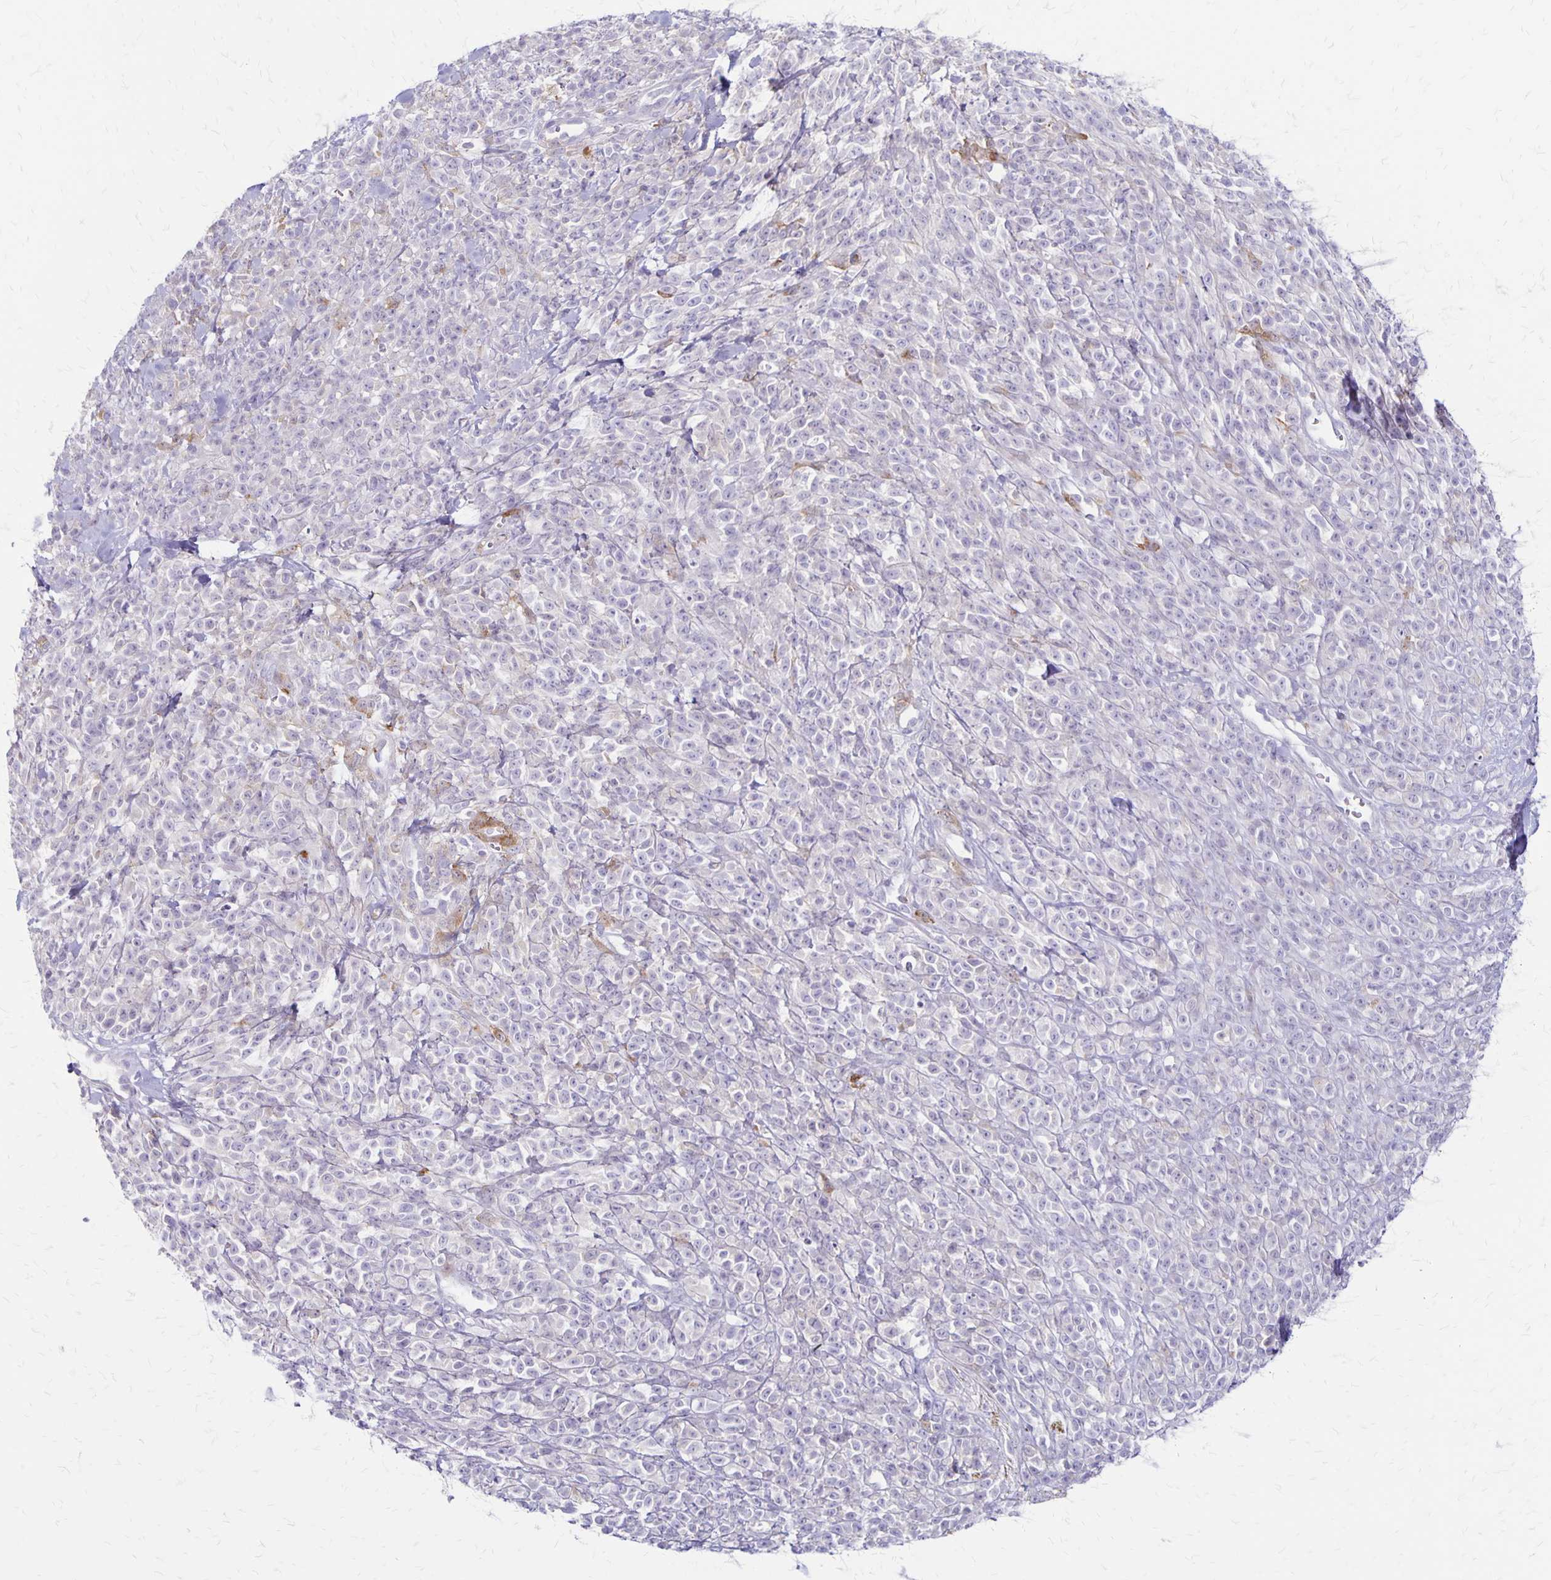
{"staining": {"intensity": "negative", "quantity": "none", "location": "none"}, "tissue": "melanoma", "cell_type": "Tumor cells", "image_type": "cancer", "snomed": [{"axis": "morphology", "description": "Malignant melanoma, NOS"}, {"axis": "topography", "description": "Skin"}, {"axis": "topography", "description": "Skin of trunk"}], "caption": "Malignant melanoma stained for a protein using IHC demonstrates no expression tumor cells.", "gene": "HOMER1", "patient": {"sex": "male", "age": 74}}